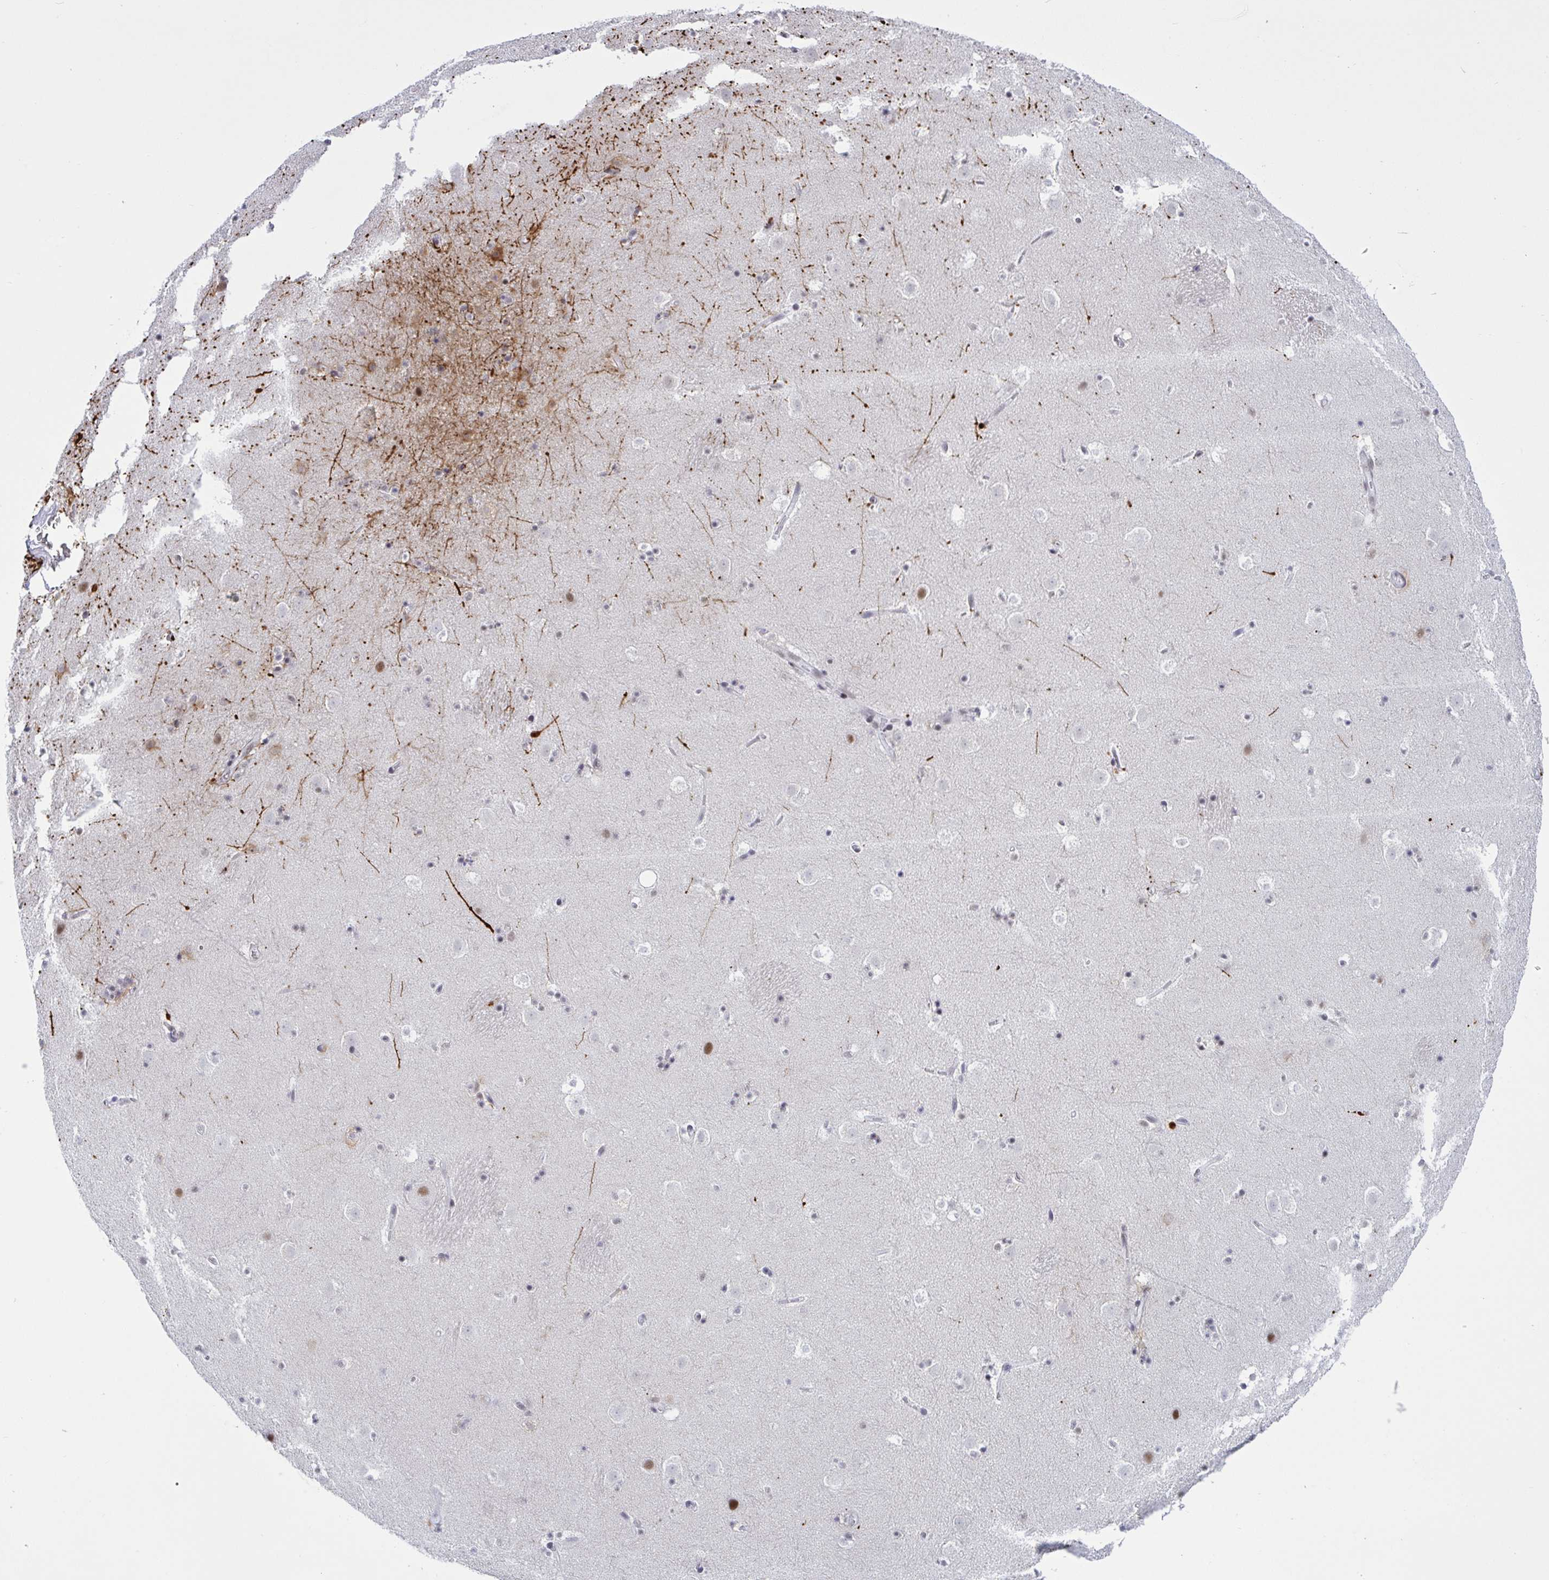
{"staining": {"intensity": "moderate", "quantity": "<25%", "location": "cytoplasmic/membranous"}, "tissue": "caudate", "cell_type": "Glial cells", "image_type": "normal", "snomed": [{"axis": "morphology", "description": "Normal tissue, NOS"}, {"axis": "topography", "description": "Lateral ventricle wall"}], "caption": "Caudate stained for a protein demonstrates moderate cytoplasmic/membranous positivity in glial cells. (DAB (3,3'-diaminobenzidine) IHC, brown staining for protein, blue staining for nuclei).", "gene": "PPP1R10", "patient": {"sex": "male", "age": 37}}